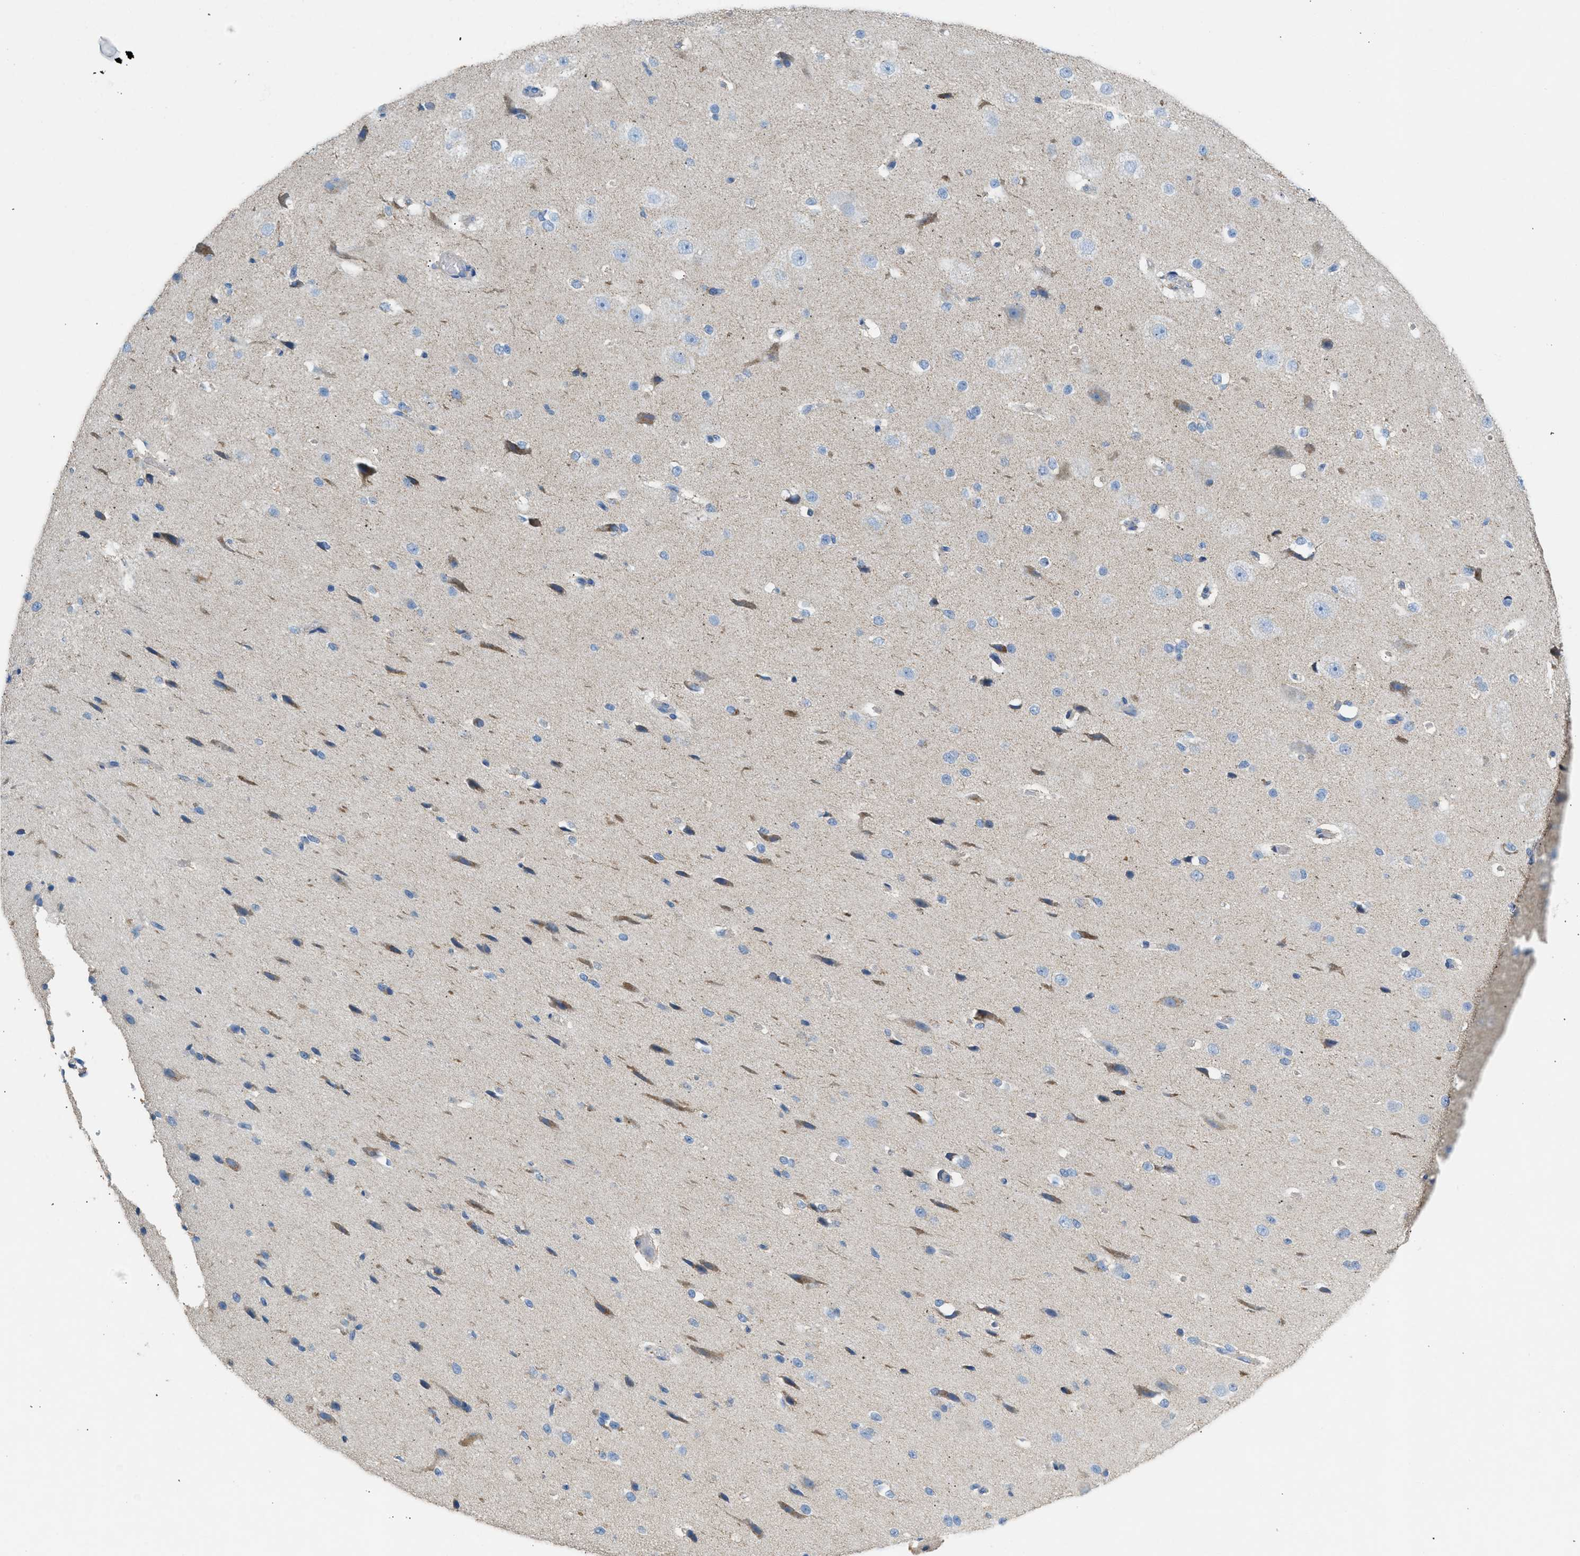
{"staining": {"intensity": "negative", "quantity": "none", "location": "none"}, "tissue": "cerebral cortex", "cell_type": "Endothelial cells", "image_type": "normal", "snomed": [{"axis": "morphology", "description": "Normal tissue, NOS"}, {"axis": "morphology", "description": "Developmental malformation"}, {"axis": "topography", "description": "Cerebral cortex"}], "caption": "Immunohistochemical staining of unremarkable cerebral cortex reveals no significant positivity in endothelial cells. Nuclei are stained in blue.", "gene": "NDUFS8", "patient": {"sex": "female", "age": 30}}